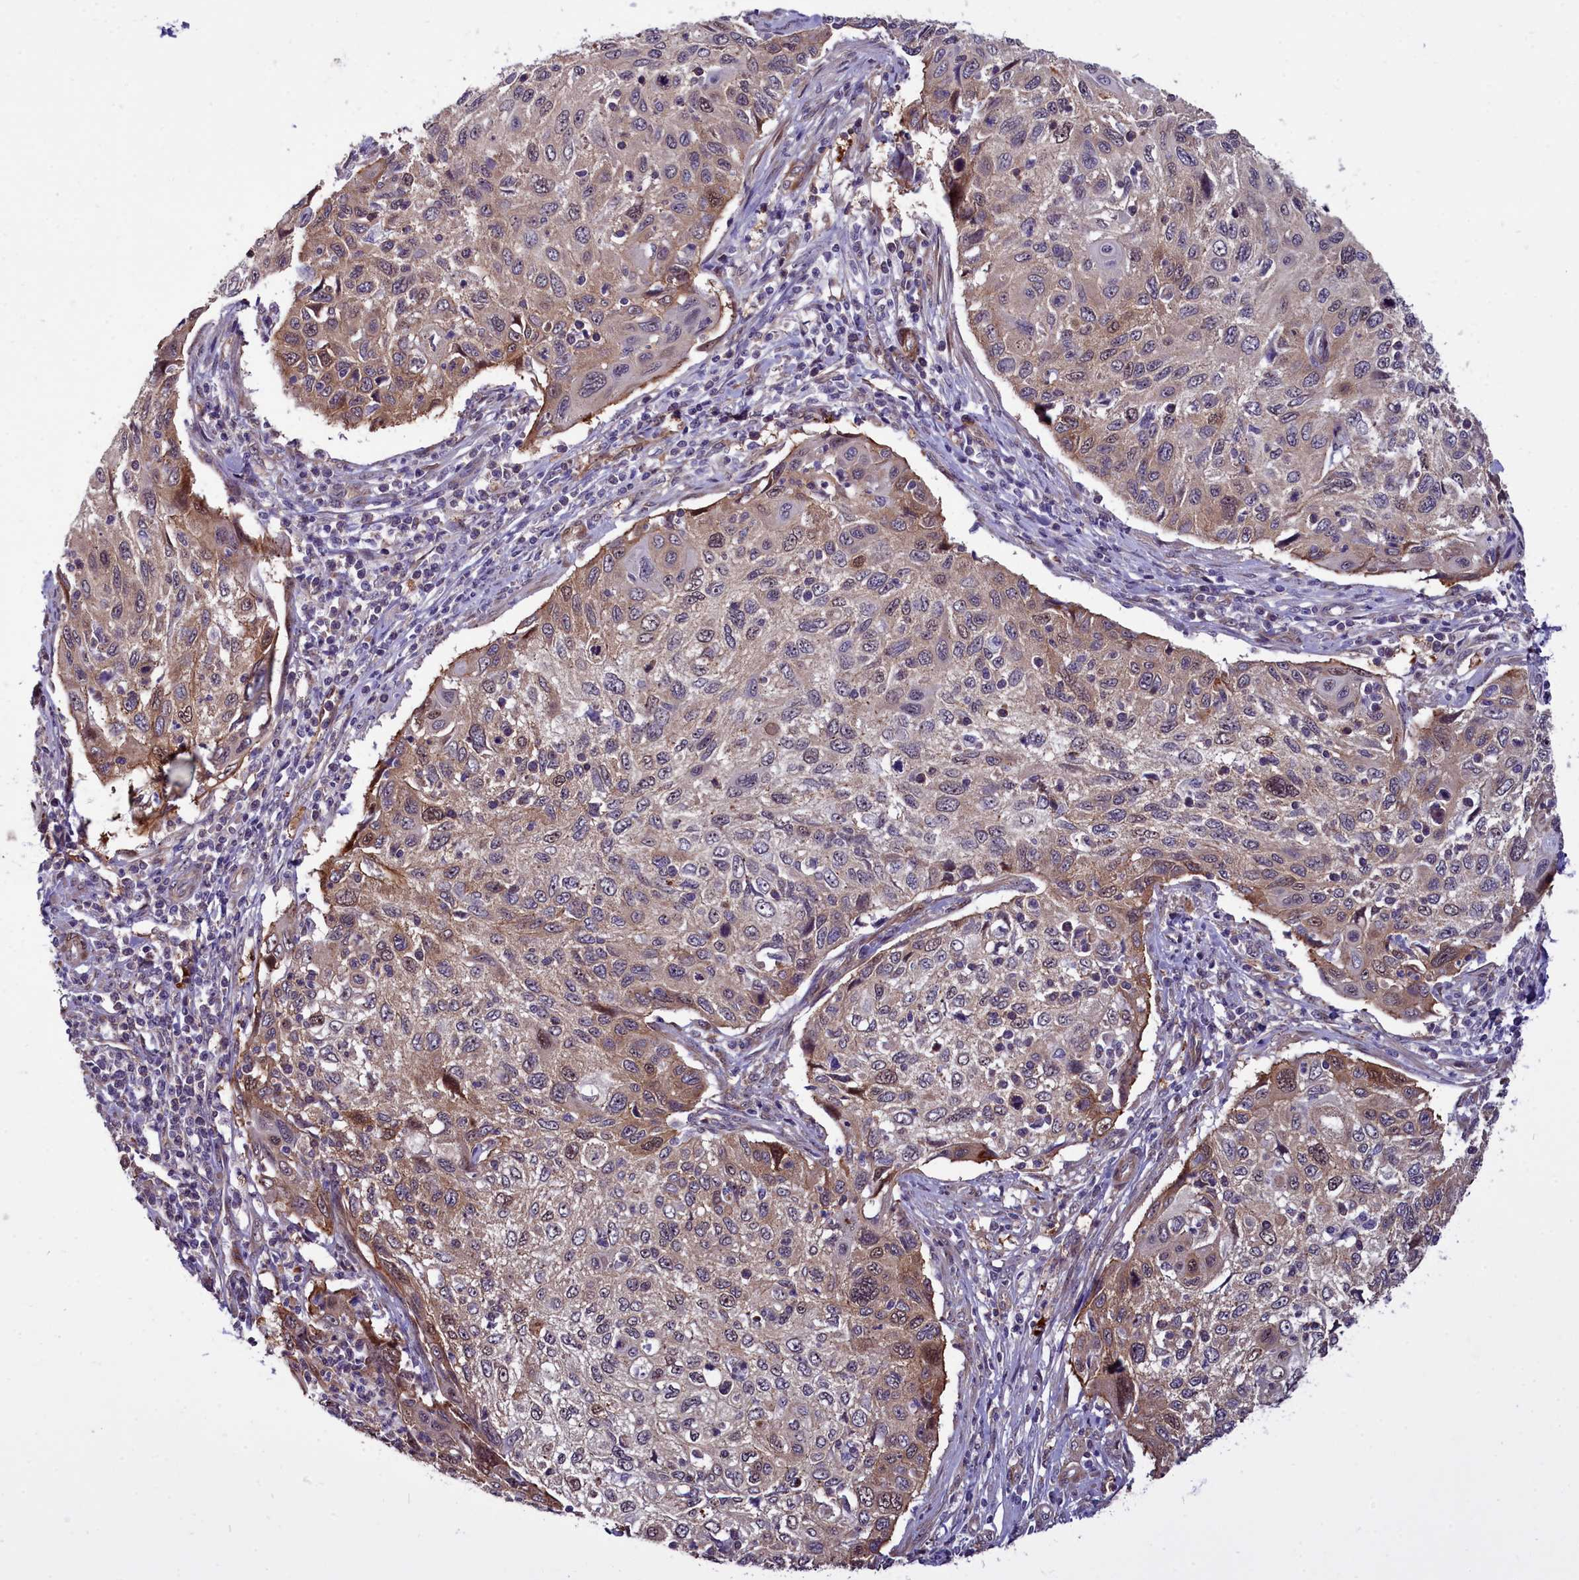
{"staining": {"intensity": "moderate", "quantity": "25%-75%", "location": "cytoplasmic/membranous"}, "tissue": "cervical cancer", "cell_type": "Tumor cells", "image_type": "cancer", "snomed": [{"axis": "morphology", "description": "Squamous cell carcinoma, NOS"}, {"axis": "topography", "description": "Cervix"}], "caption": "A photomicrograph showing moderate cytoplasmic/membranous positivity in about 25%-75% of tumor cells in squamous cell carcinoma (cervical), as visualized by brown immunohistochemical staining.", "gene": "BCAR1", "patient": {"sex": "female", "age": 70}}